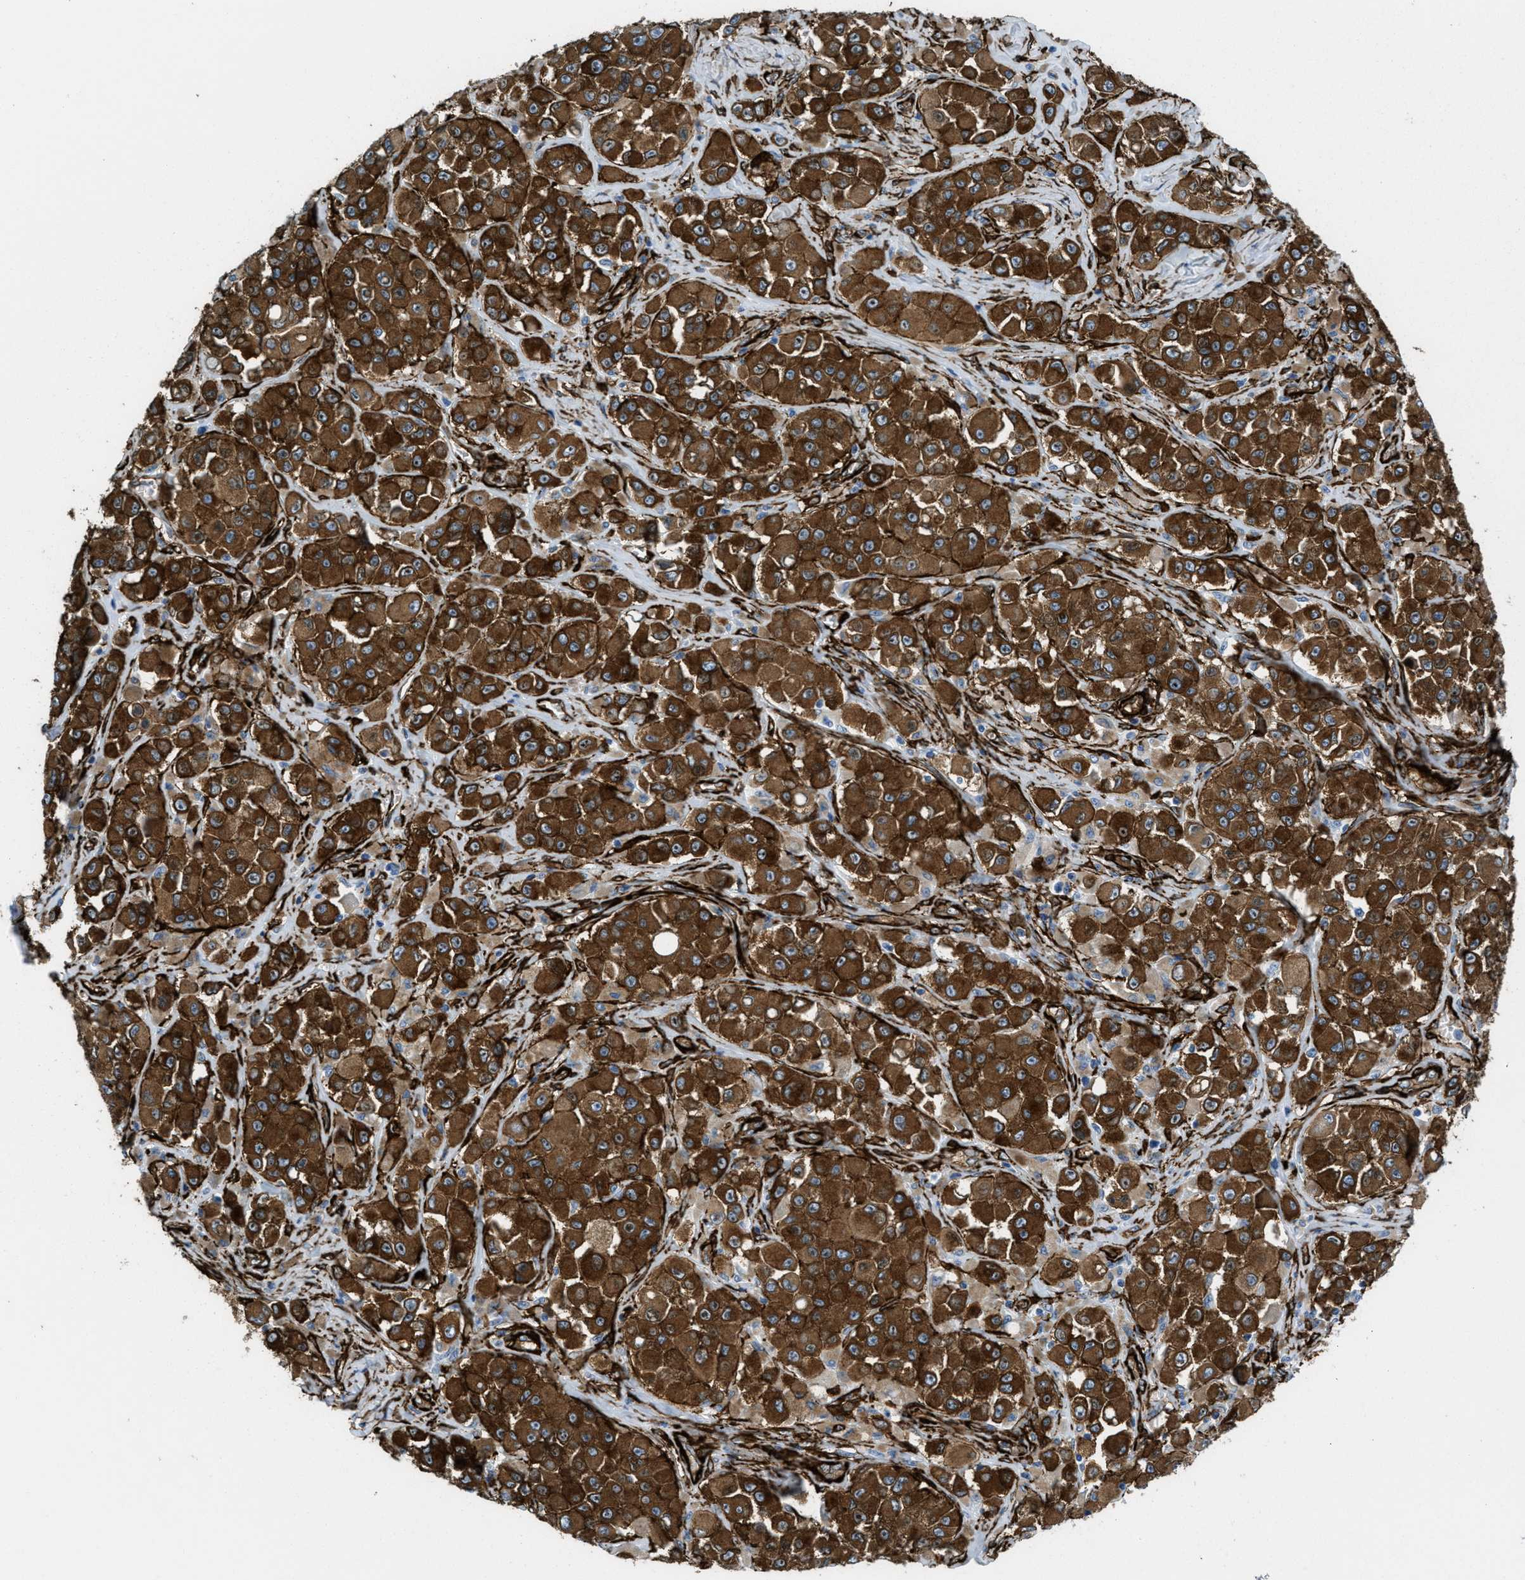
{"staining": {"intensity": "strong", "quantity": ">75%", "location": "cytoplasmic/membranous"}, "tissue": "melanoma", "cell_type": "Tumor cells", "image_type": "cancer", "snomed": [{"axis": "morphology", "description": "Malignant melanoma, NOS"}, {"axis": "topography", "description": "Skin"}], "caption": "Protein expression analysis of malignant melanoma shows strong cytoplasmic/membranous staining in approximately >75% of tumor cells.", "gene": "CALD1", "patient": {"sex": "female", "age": 55}}